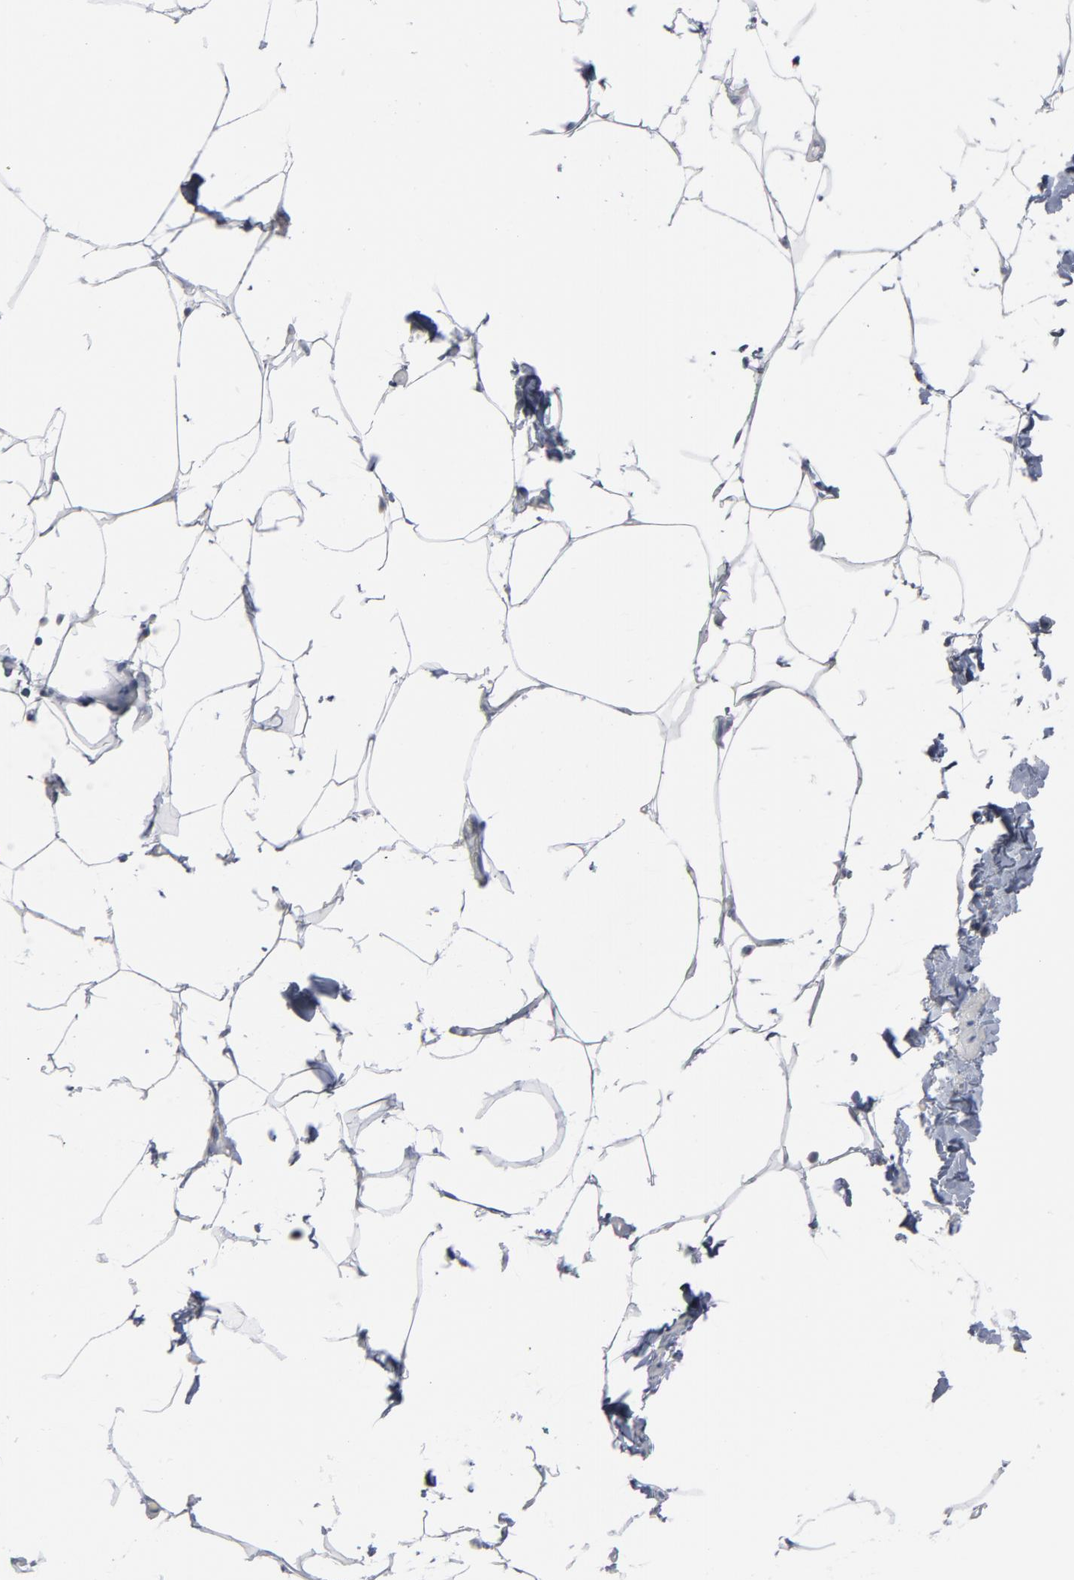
{"staining": {"intensity": "negative", "quantity": "none", "location": "none"}, "tissue": "adipose tissue", "cell_type": "Adipocytes", "image_type": "normal", "snomed": [{"axis": "morphology", "description": "Normal tissue, NOS"}, {"axis": "topography", "description": "Vascular tissue"}], "caption": "Image shows no significant protein expression in adipocytes of normal adipose tissue. (Brightfield microscopy of DAB (3,3'-diaminobenzidine) immunohistochemistry at high magnification).", "gene": "OXA1L", "patient": {"sex": "male", "age": 41}}